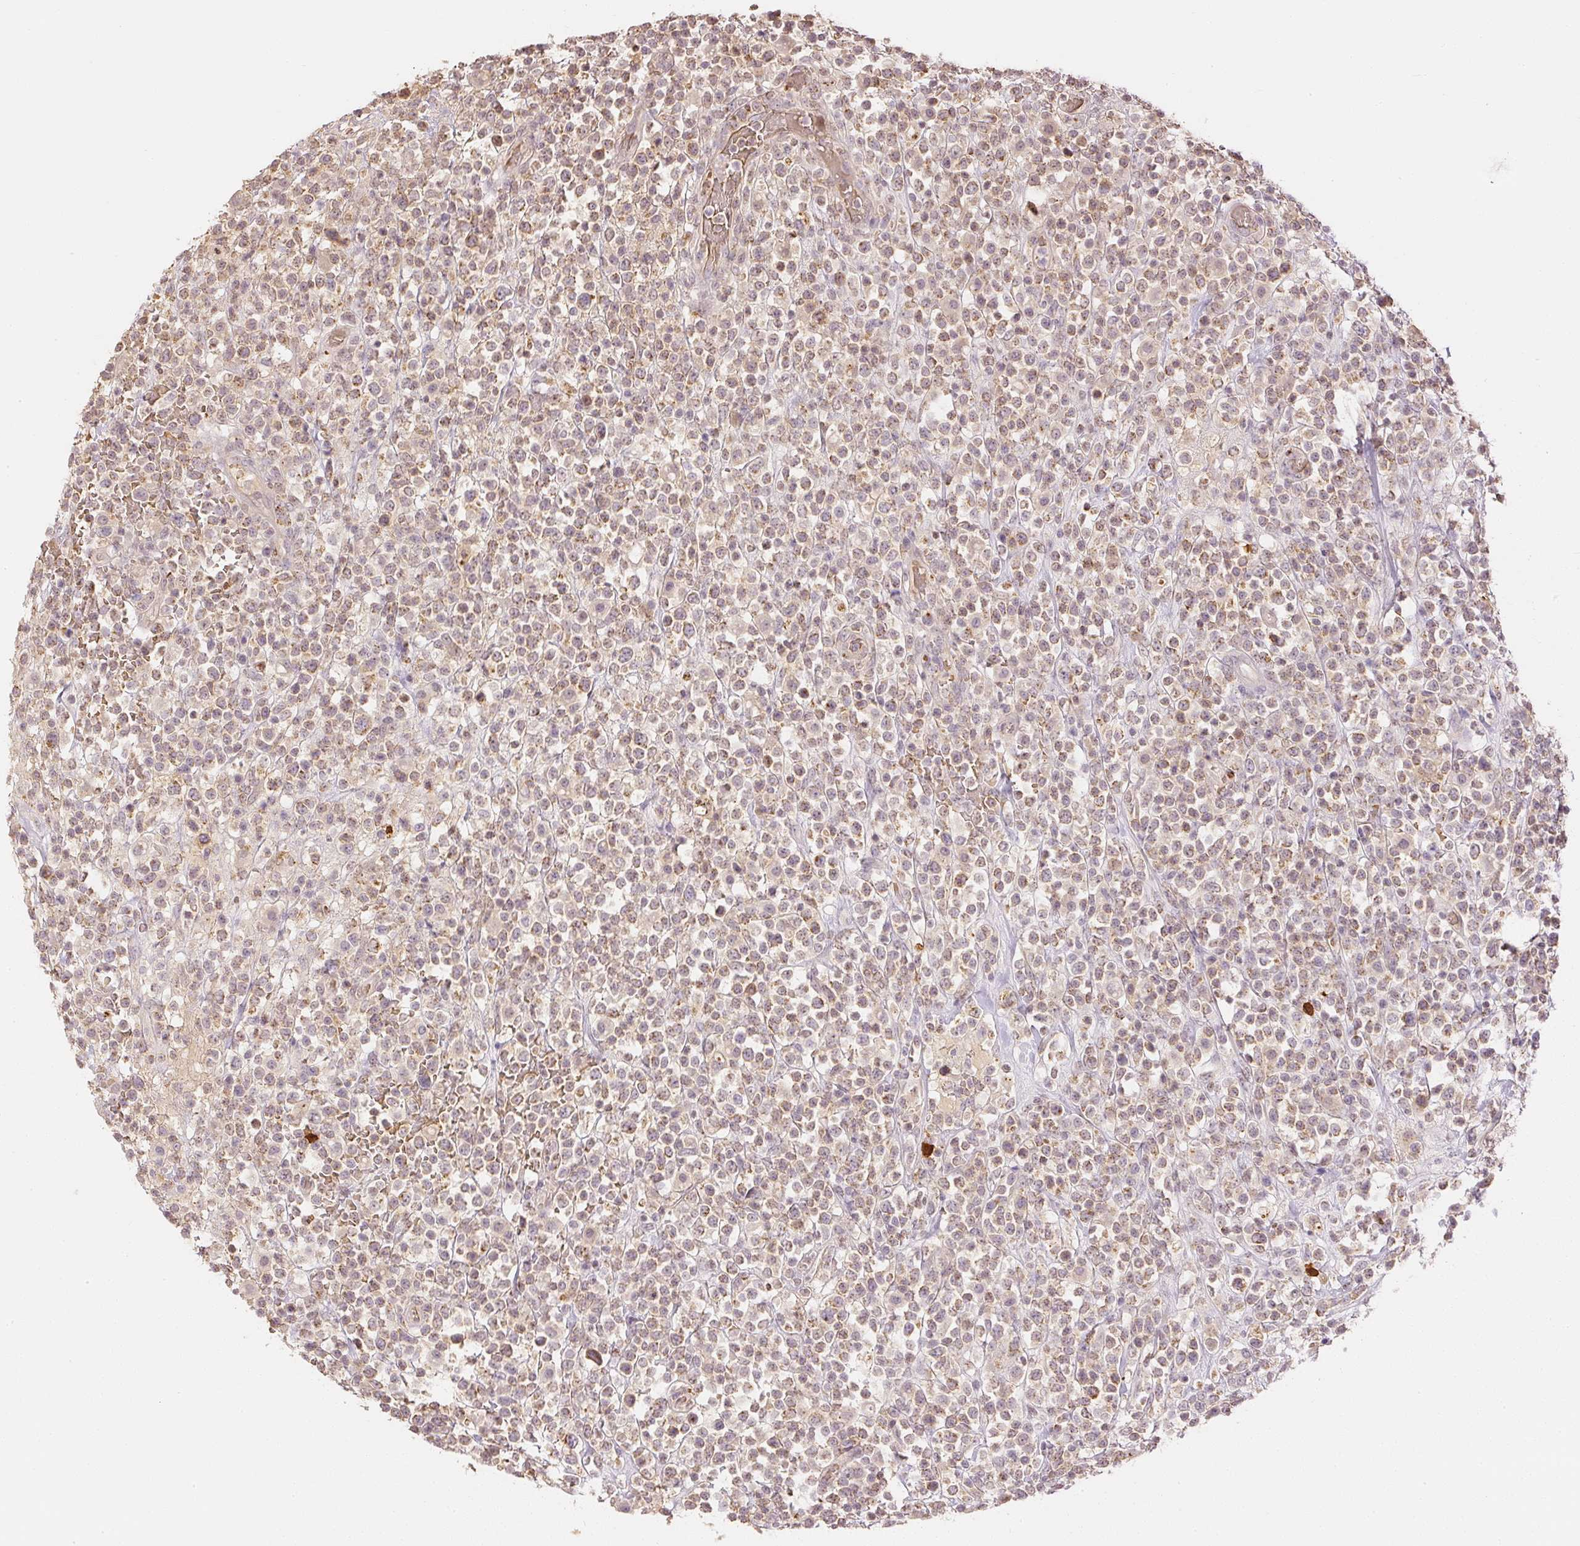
{"staining": {"intensity": "moderate", "quantity": "25%-75%", "location": "cytoplasmic/membranous"}, "tissue": "lymphoma", "cell_type": "Tumor cells", "image_type": "cancer", "snomed": [{"axis": "morphology", "description": "Malignant lymphoma, non-Hodgkin's type, High grade"}, {"axis": "topography", "description": "Colon"}], "caption": "Immunohistochemical staining of human high-grade malignant lymphoma, non-Hodgkin's type displays moderate cytoplasmic/membranous protein expression in approximately 25%-75% of tumor cells.", "gene": "GZMA", "patient": {"sex": "female", "age": 53}}